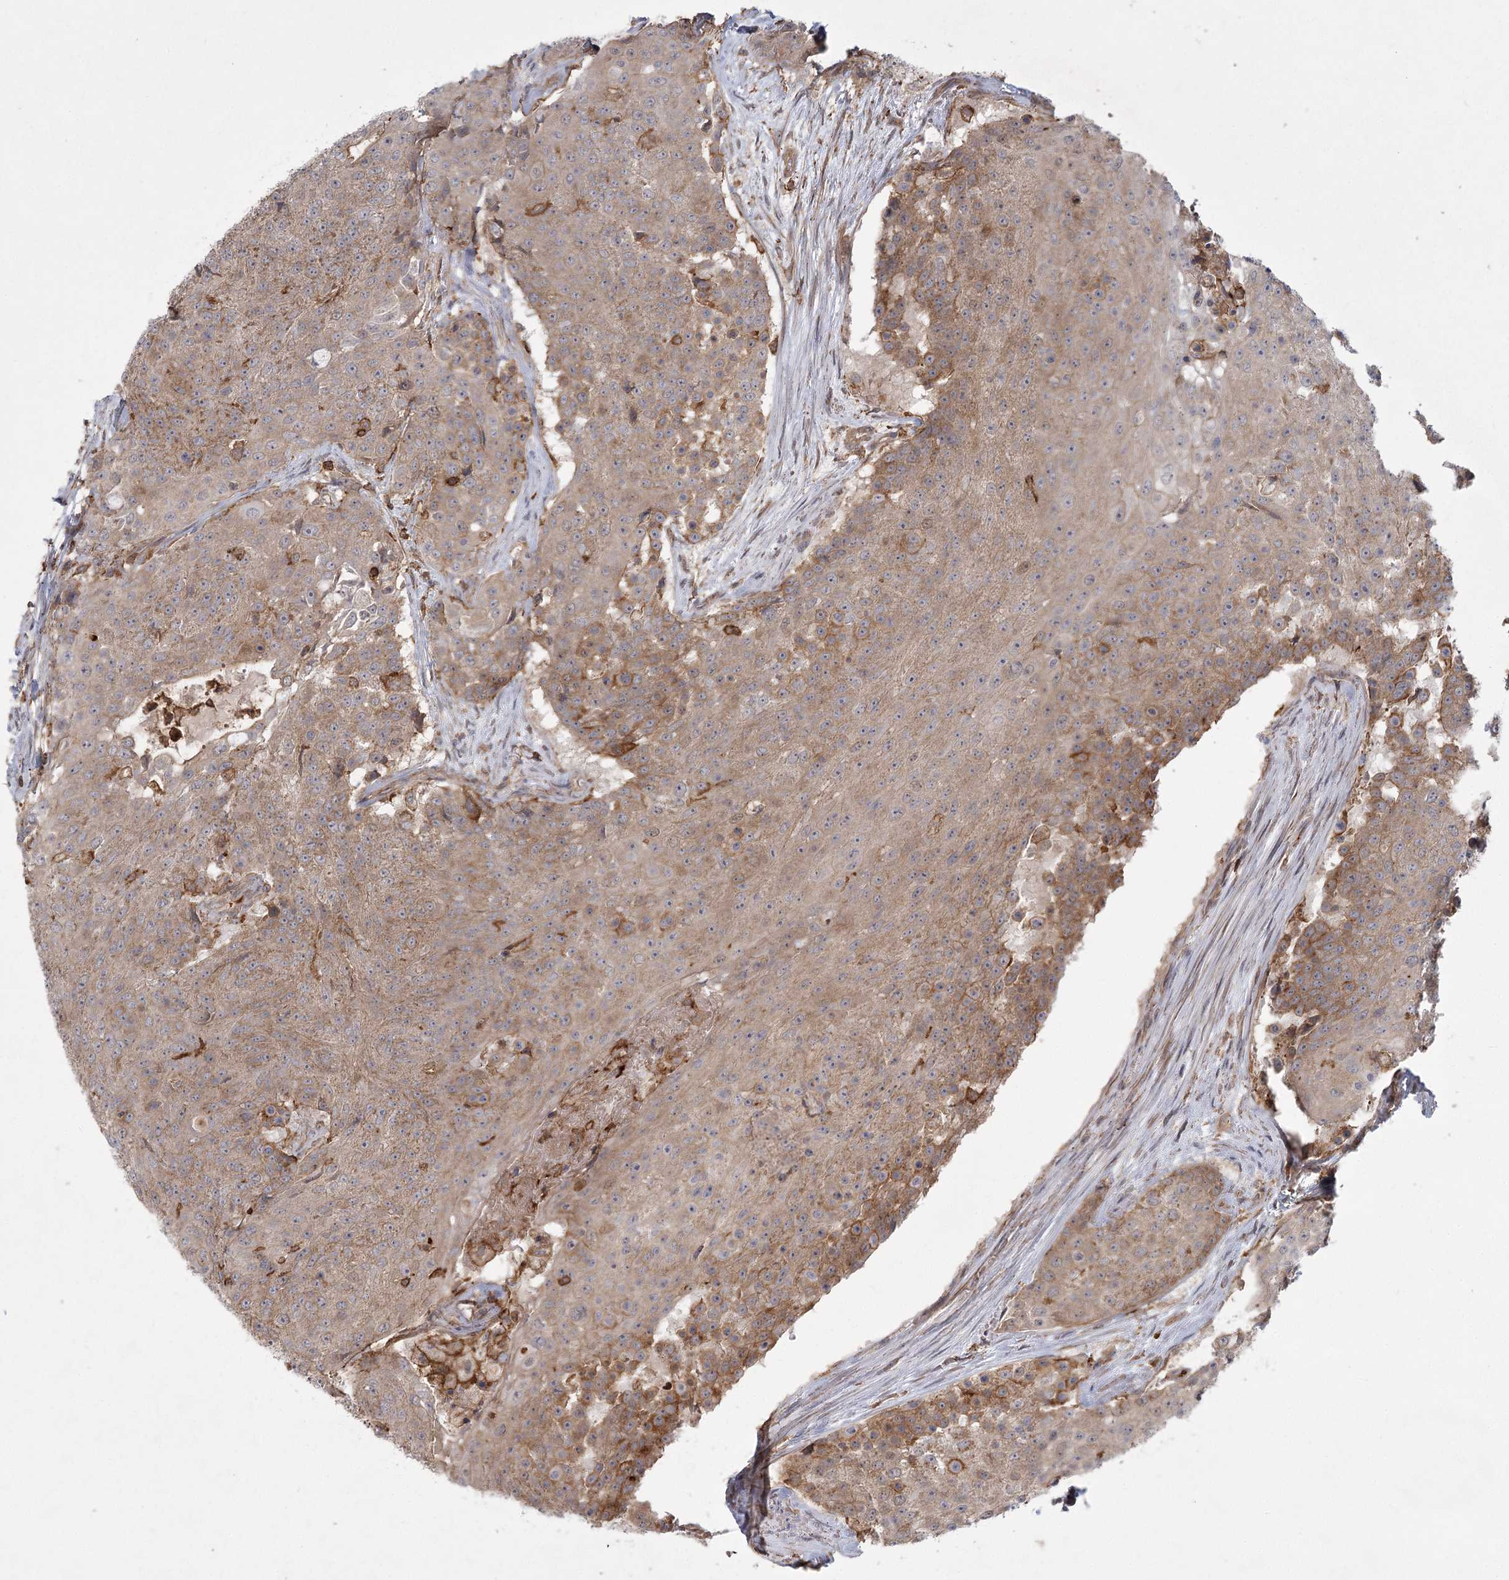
{"staining": {"intensity": "weak", "quantity": "25%-75%", "location": "cytoplasmic/membranous"}, "tissue": "urothelial cancer", "cell_type": "Tumor cells", "image_type": "cancer", "snomed": [{"axis": "morphology", "description": "Urothelial carcinoma, High grade"}, {"axis": "topography", "description": "Urinary bladder"}], "caption": "DAB immunohistochemical staining of urothelial carcinoma (high-grade) exhibits weak cytoplasmic/membranous protein staining in about 25%-75% of tumor cells. Using DAB (brown) and hematoxylin (blue) stains, captured at high magnification using brightfield microscopy.", "gene": "MEPE", "patient": {"sex": "female", "age": 63}}